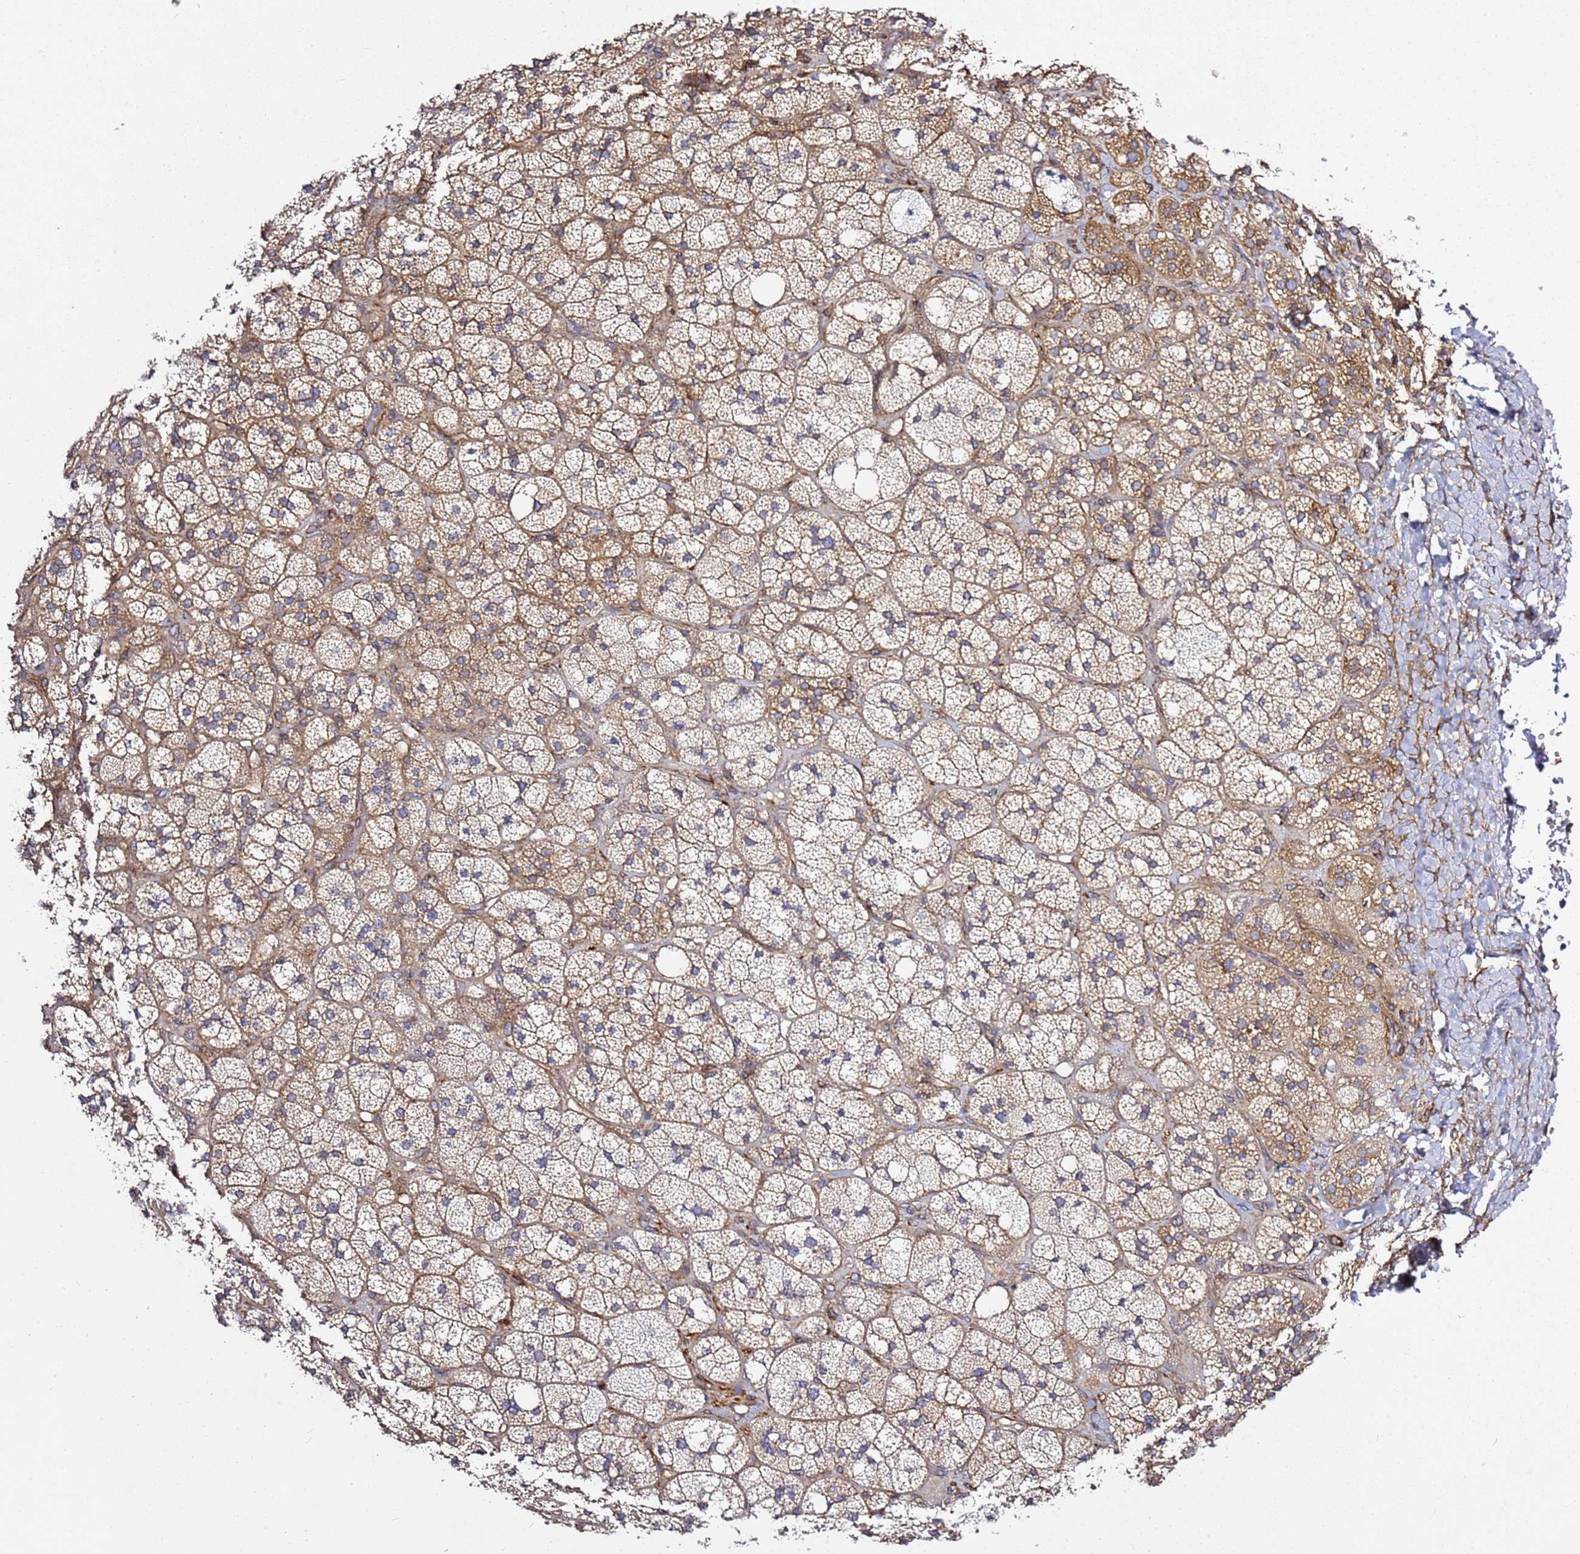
{"staining": {"intensity": "moderate", "quantity": "25%-75%", "location": "cytoplasmic/membranous"}, "tissue": "adrenal gland", "cell_type": "Glandular cells", "image_type": "normal", "snomed": [{"axis": "morphology", "description": "Normal tissue, NOS"}, {"axis": "topography", "description": "Adrenal gland"}], "caption": "A medium amount of moderate cytoplasmic/membranous expression is seen in about 25%-75% of glandular cells in benign adrenal gland.", "gene": "GNL1", "patient": {"sex": "male", "age": 61}}